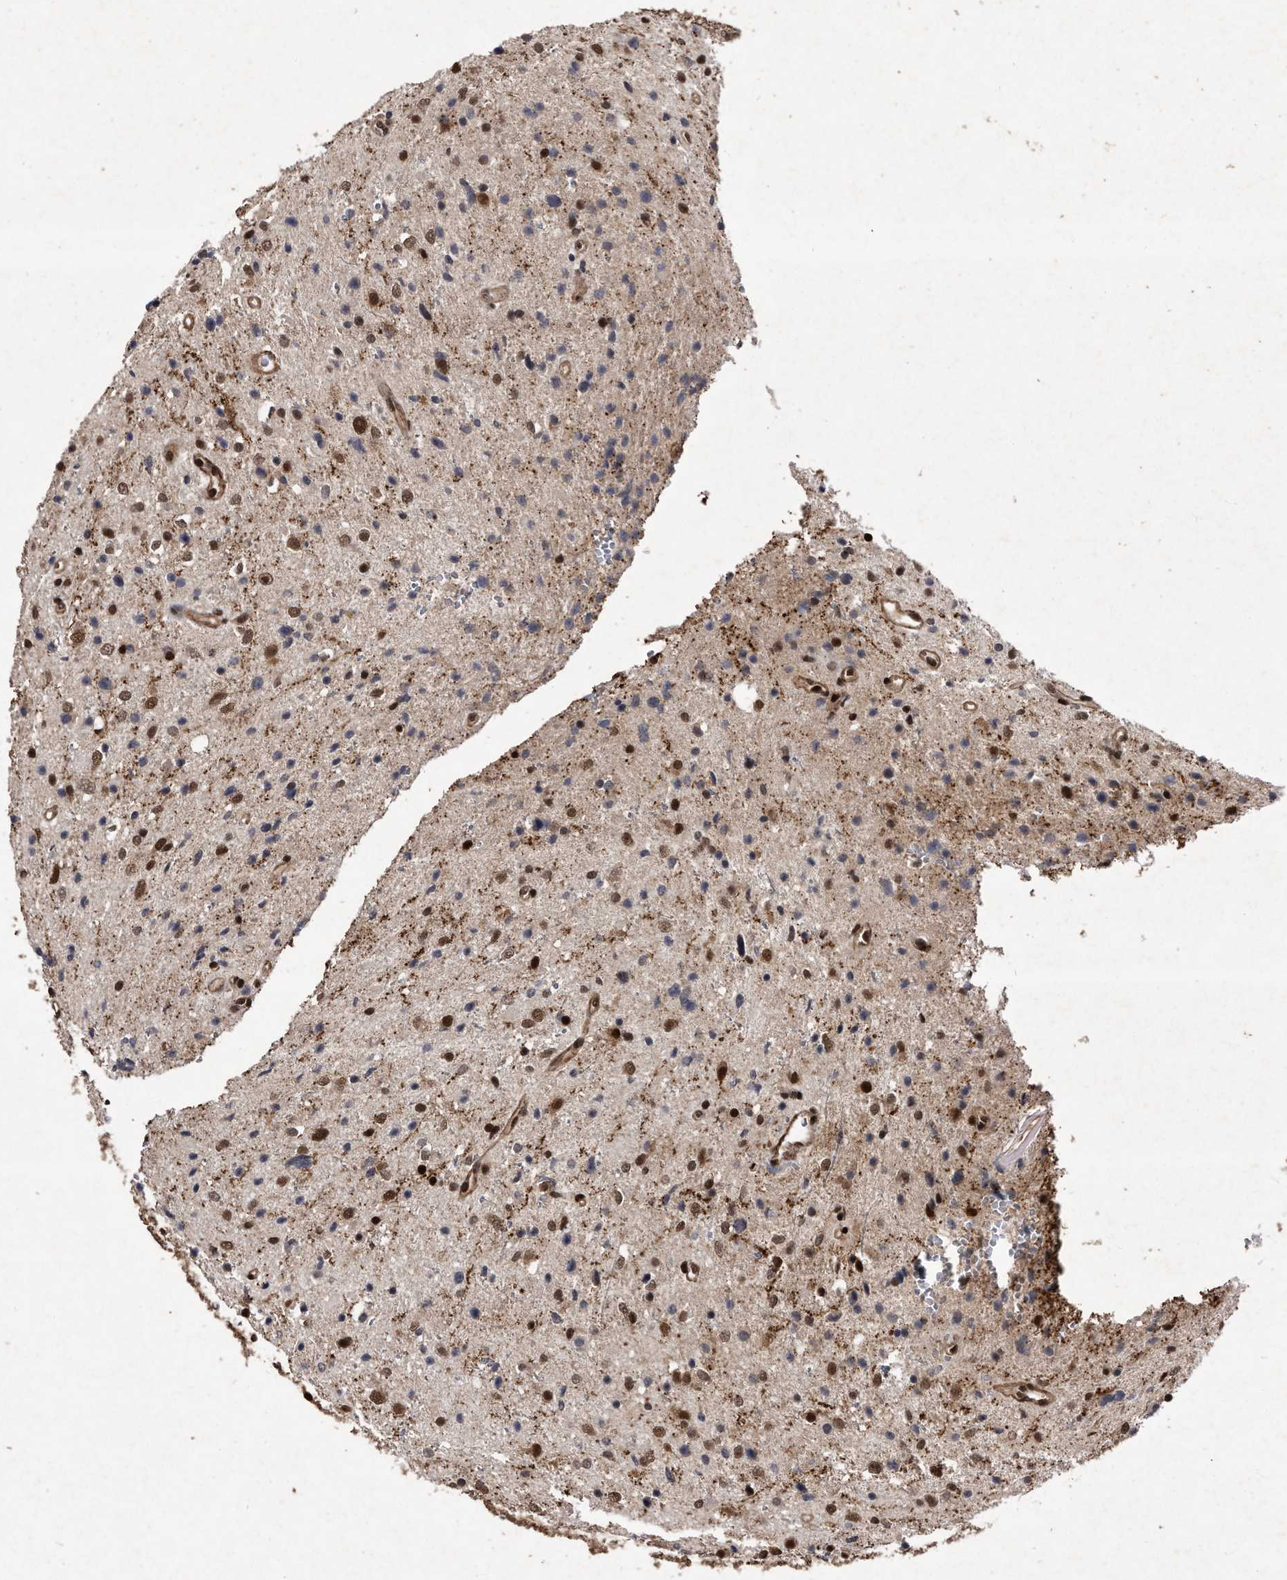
{"staining": {"intensity": "moderate", "quantity": "25%-75%", "location": "nuclear"}, "tissue": "glioma", "cell_type": "Tumor cells", "image_type": "cancer", "snomed": [{"axis": "morphology", "description": "Glioma, malignant, Low grade"}, {"axis": "topography", "description": "Brain"}], "caption": "Tumor cells demonstrate moderate nuclear staining in approximately 25%-75% of cells in glioma.", "gene": "RAD23B", "patient": {"sex": "female", "age": 37}}